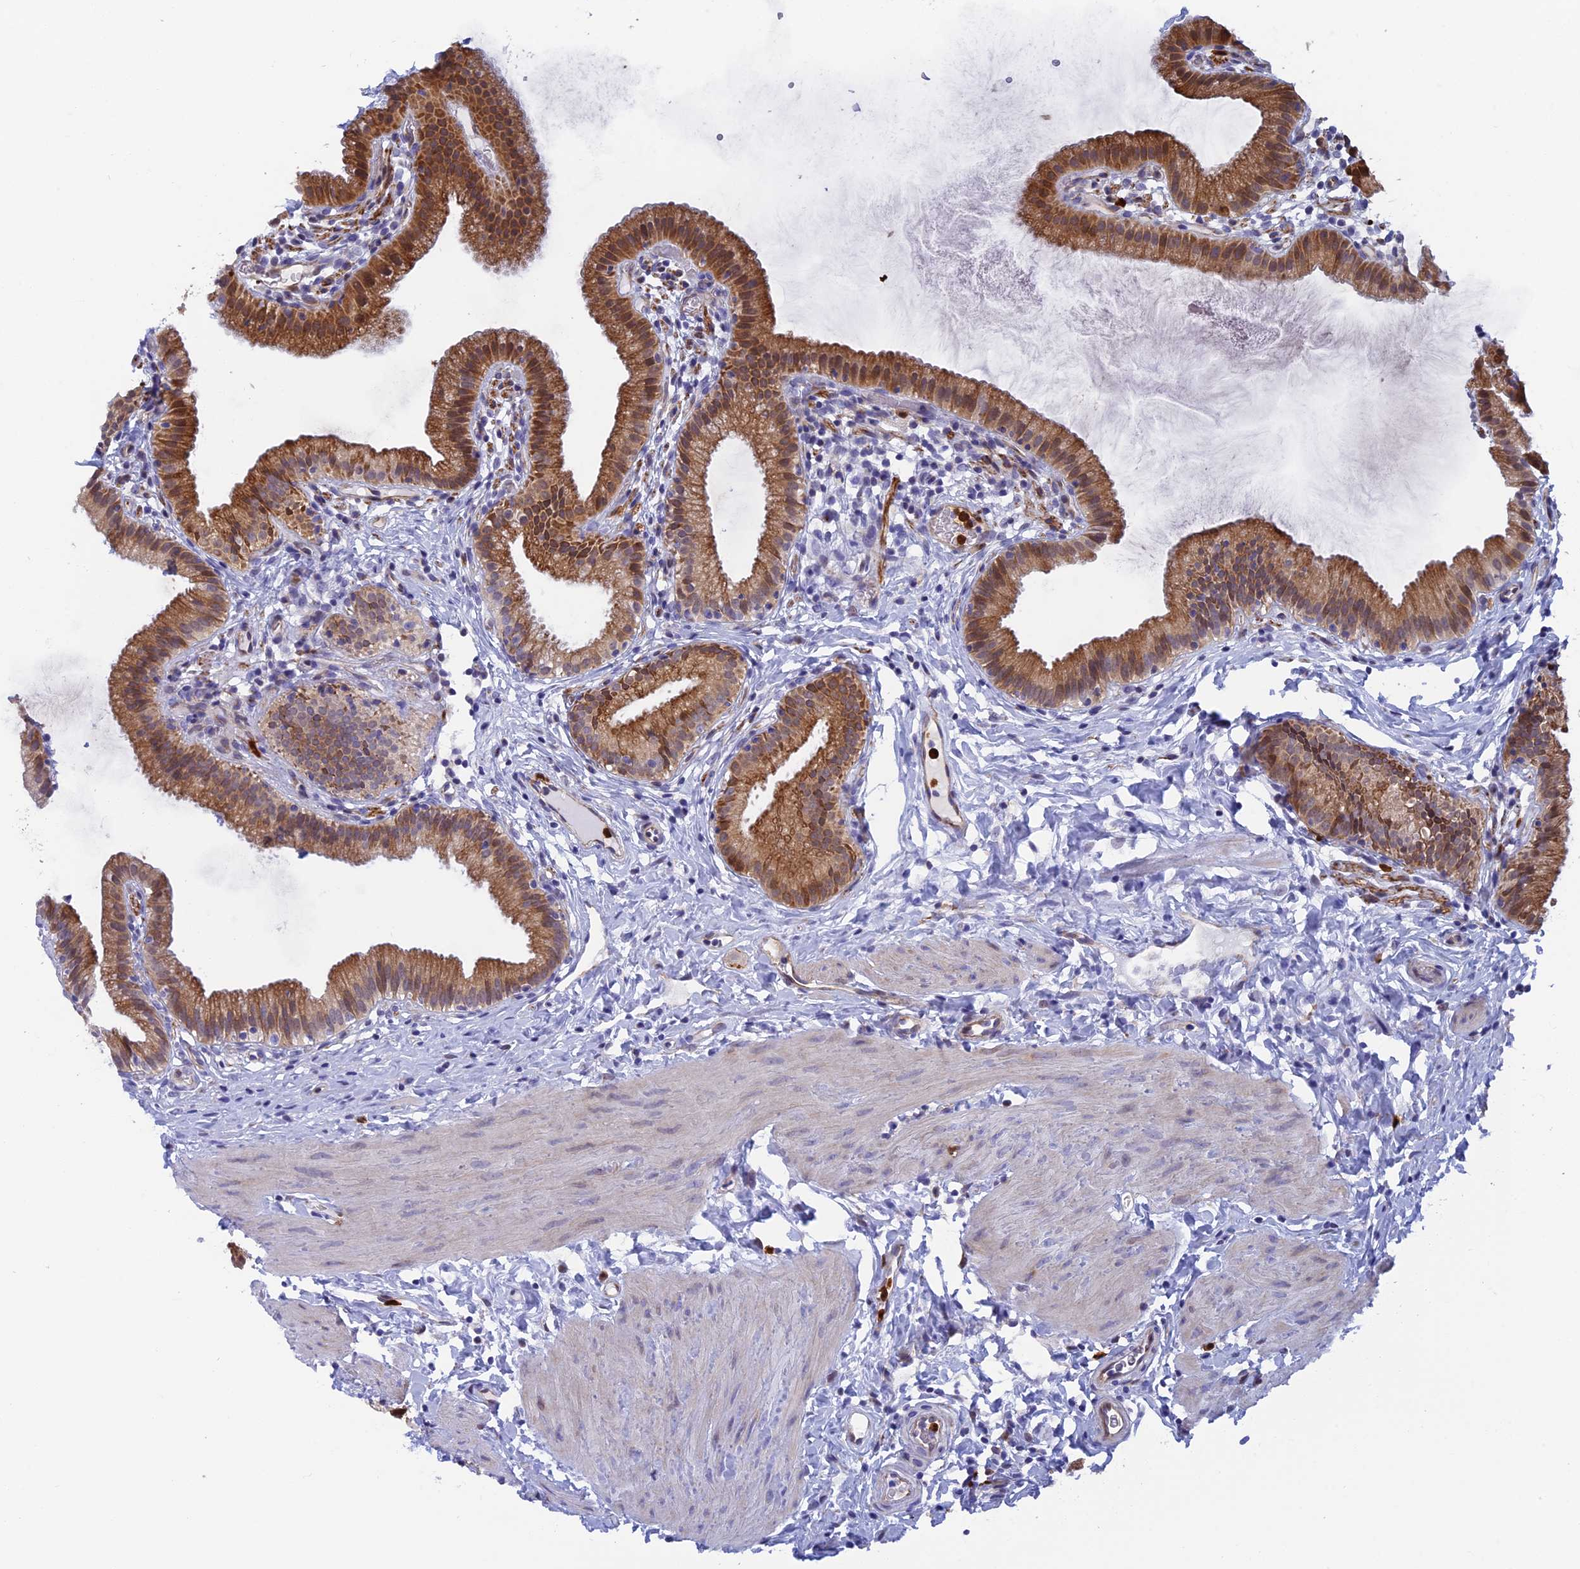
{"staining": {"intensity": "moderate", "quantity": ">75%", "location": "cytoplasmic/membranous,nuclear"}, "tissue": "gallbladder", "cell_type": "Glandular cells", "image_type": "normal", "snomed": [{"axis": "morphology", "description": "Normal tissue, NOS"}, {"axis": "topography", "description": "Gallbladder"}], "caption": "Immunohistochemical staining of benign human gallbladder displays medium levels of moderate cytoplasmic/membranous,nuclear staining in approximately >75% of glandular cells. The staining was performed using DAB, with brown indicating positive protein expression. Nuclei are stained blue with hematoxylin.", "gene": "SLC26A1", "patient": {"sex": "female", "age": 46}}